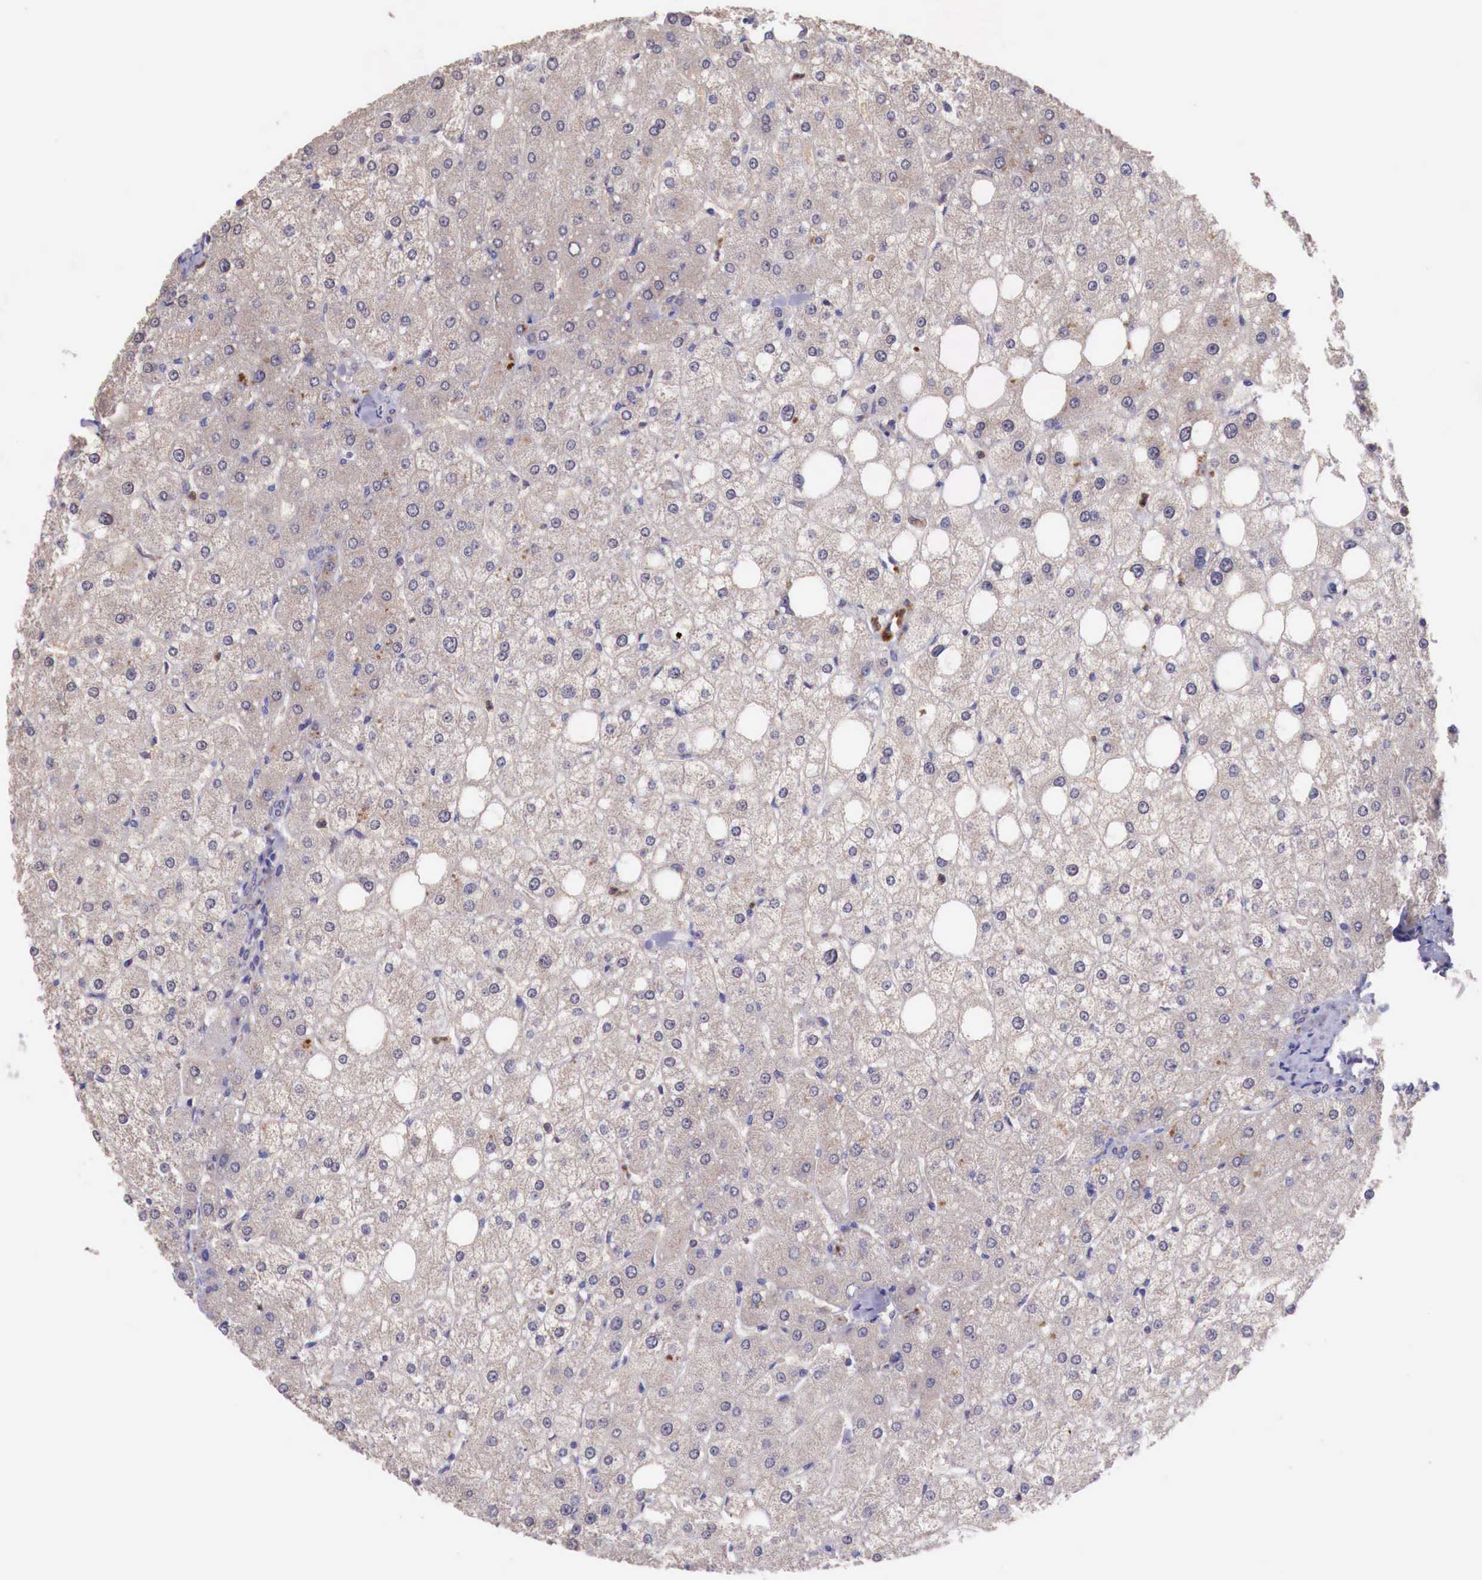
{"staining": {"intensity": "weak", "quantity": ">75%", "location": "cytoplasmic/membranous"}, "tissue": "liver", "cell_type": "Cholangiocytes", "image_type": "normal", "snomed": [{"axis": "morphology", "description": "Normal tissue, NOS"}, {"axis": "topography", "description": "Liver"}], "caption": "The image reveals immunohistochemical staining of normal liver. There is weak cytoplasmic/membranous positivity is seen in about >75% of cholangiocytes.", "gene": "GAB2", "patient": {"sex": "male", "age": 35}}